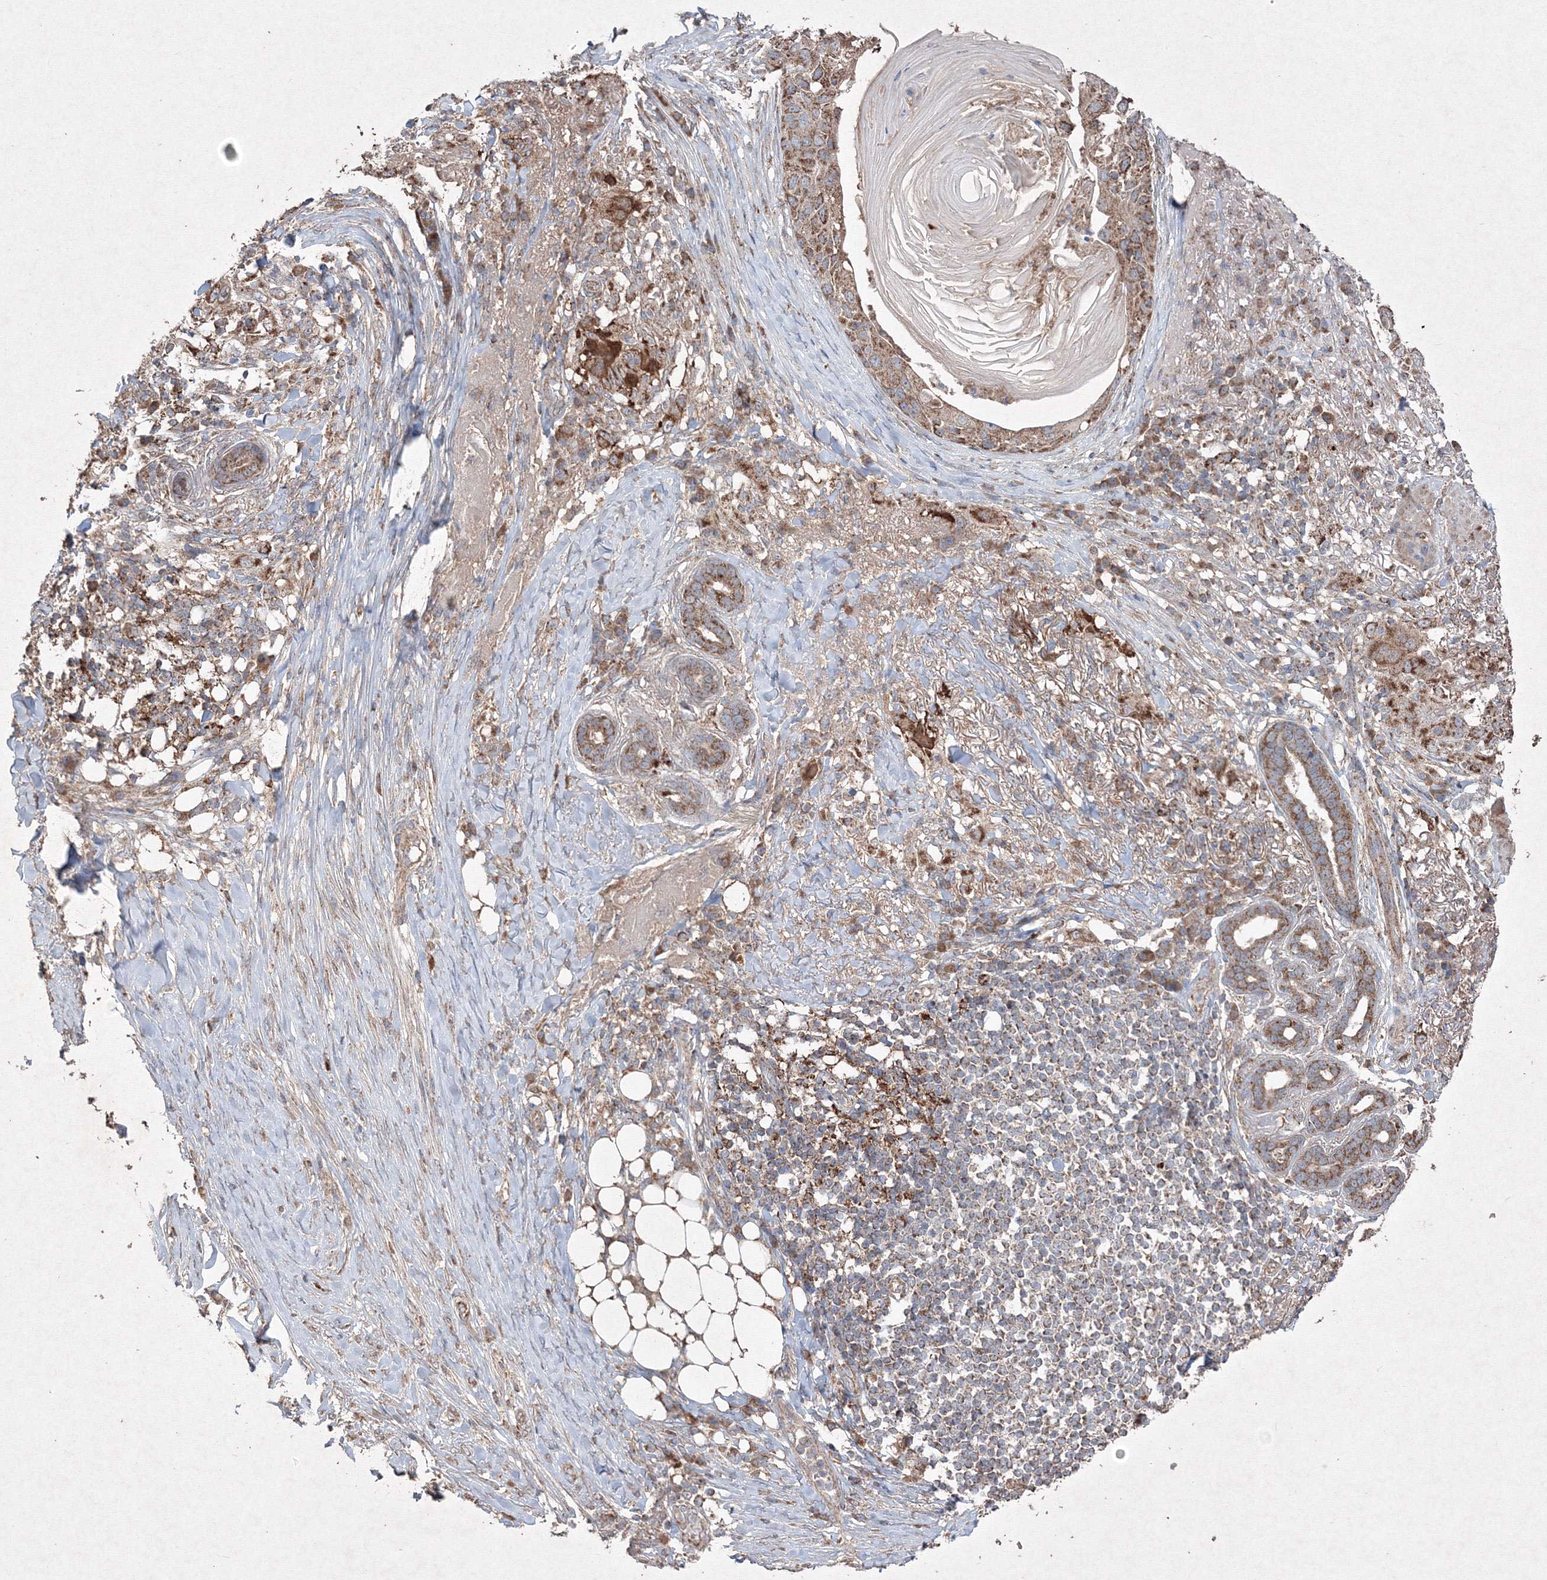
{"staining": {"intensity": "moderate", "quantity": ">75%", "location": "cytoplasmic/membranous"}, "tissue": "skin cancer", "cell_type": "Tumor cells", "image_type": "cancer", "snomed": [{"axis": "morphology", "description": "Squamous cell carcinoma, NOS"}, {"axis": "topography", "description": "Skin"}], "caption": "A micrograph showing moderate cytoplasmic/membranous staining in about >75% of tumor cells in squamous cell carcinoma (skin), as visualized by brown immunohistochemical staining.", "gene": "GRSF1", "patient": {"sex": "female", "age": 44}}